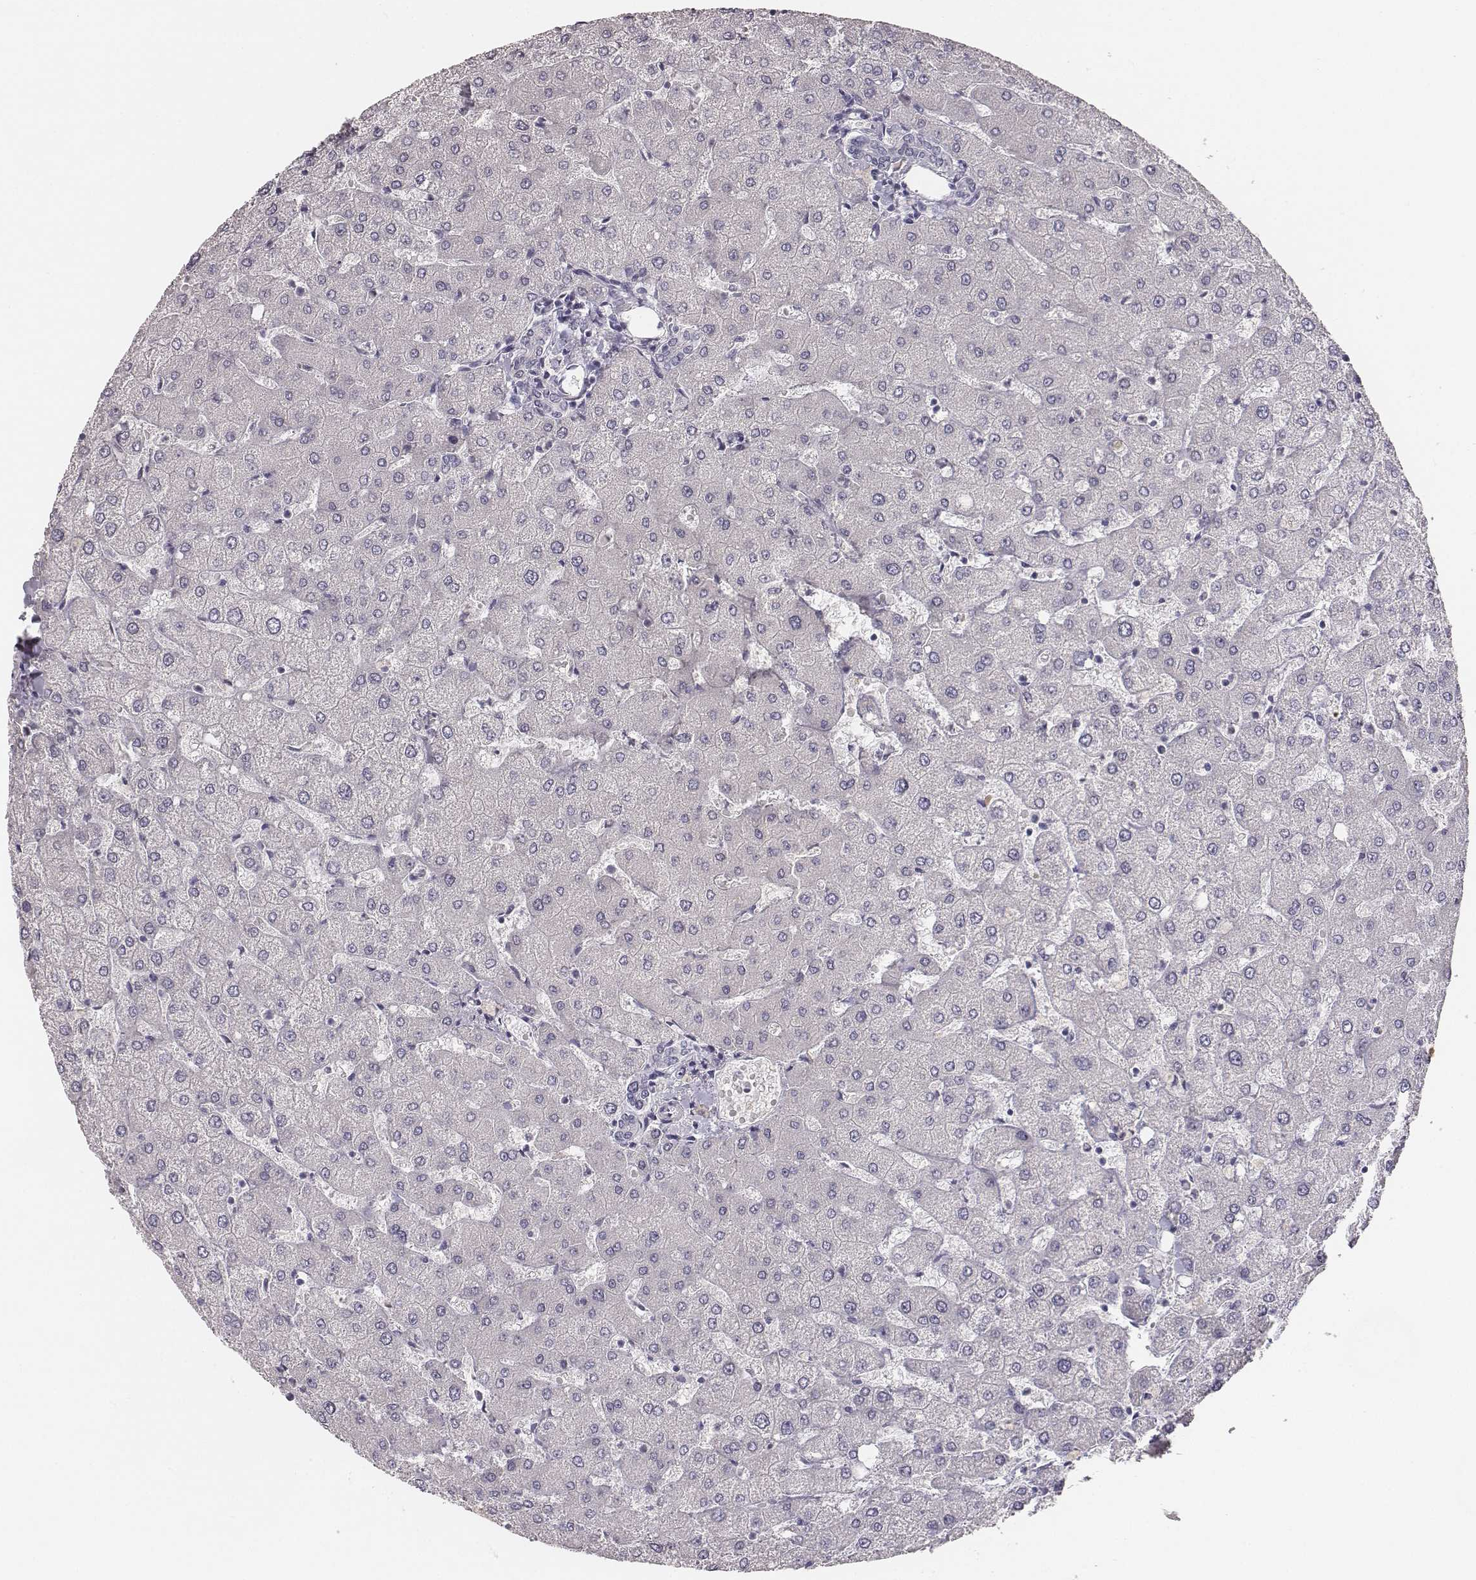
{"staining": {"intensity": "negative", "quantity": "none", "location": "none"}, "tissue": "liver", "cell_type": "Cholangiocytes", "image_type": "normal", "snomed": [{"axis": "morphology", "description": "Normal tissue, NOS"}, {"axis": "topography", "description": "Liver"}], "caption": "An IHC histopathology image of benign liver is shown. There is no staining in cholangiocytes of liver. Brightfield microscopy of immunohistochemistry (IHC) stained with DAB (3,3'-diaminobenzidine) (brown) and hematoxylin (blue), captured at high magnification.", "gene": "MYH6", "patient": {"sex": "female", "age": 54}}